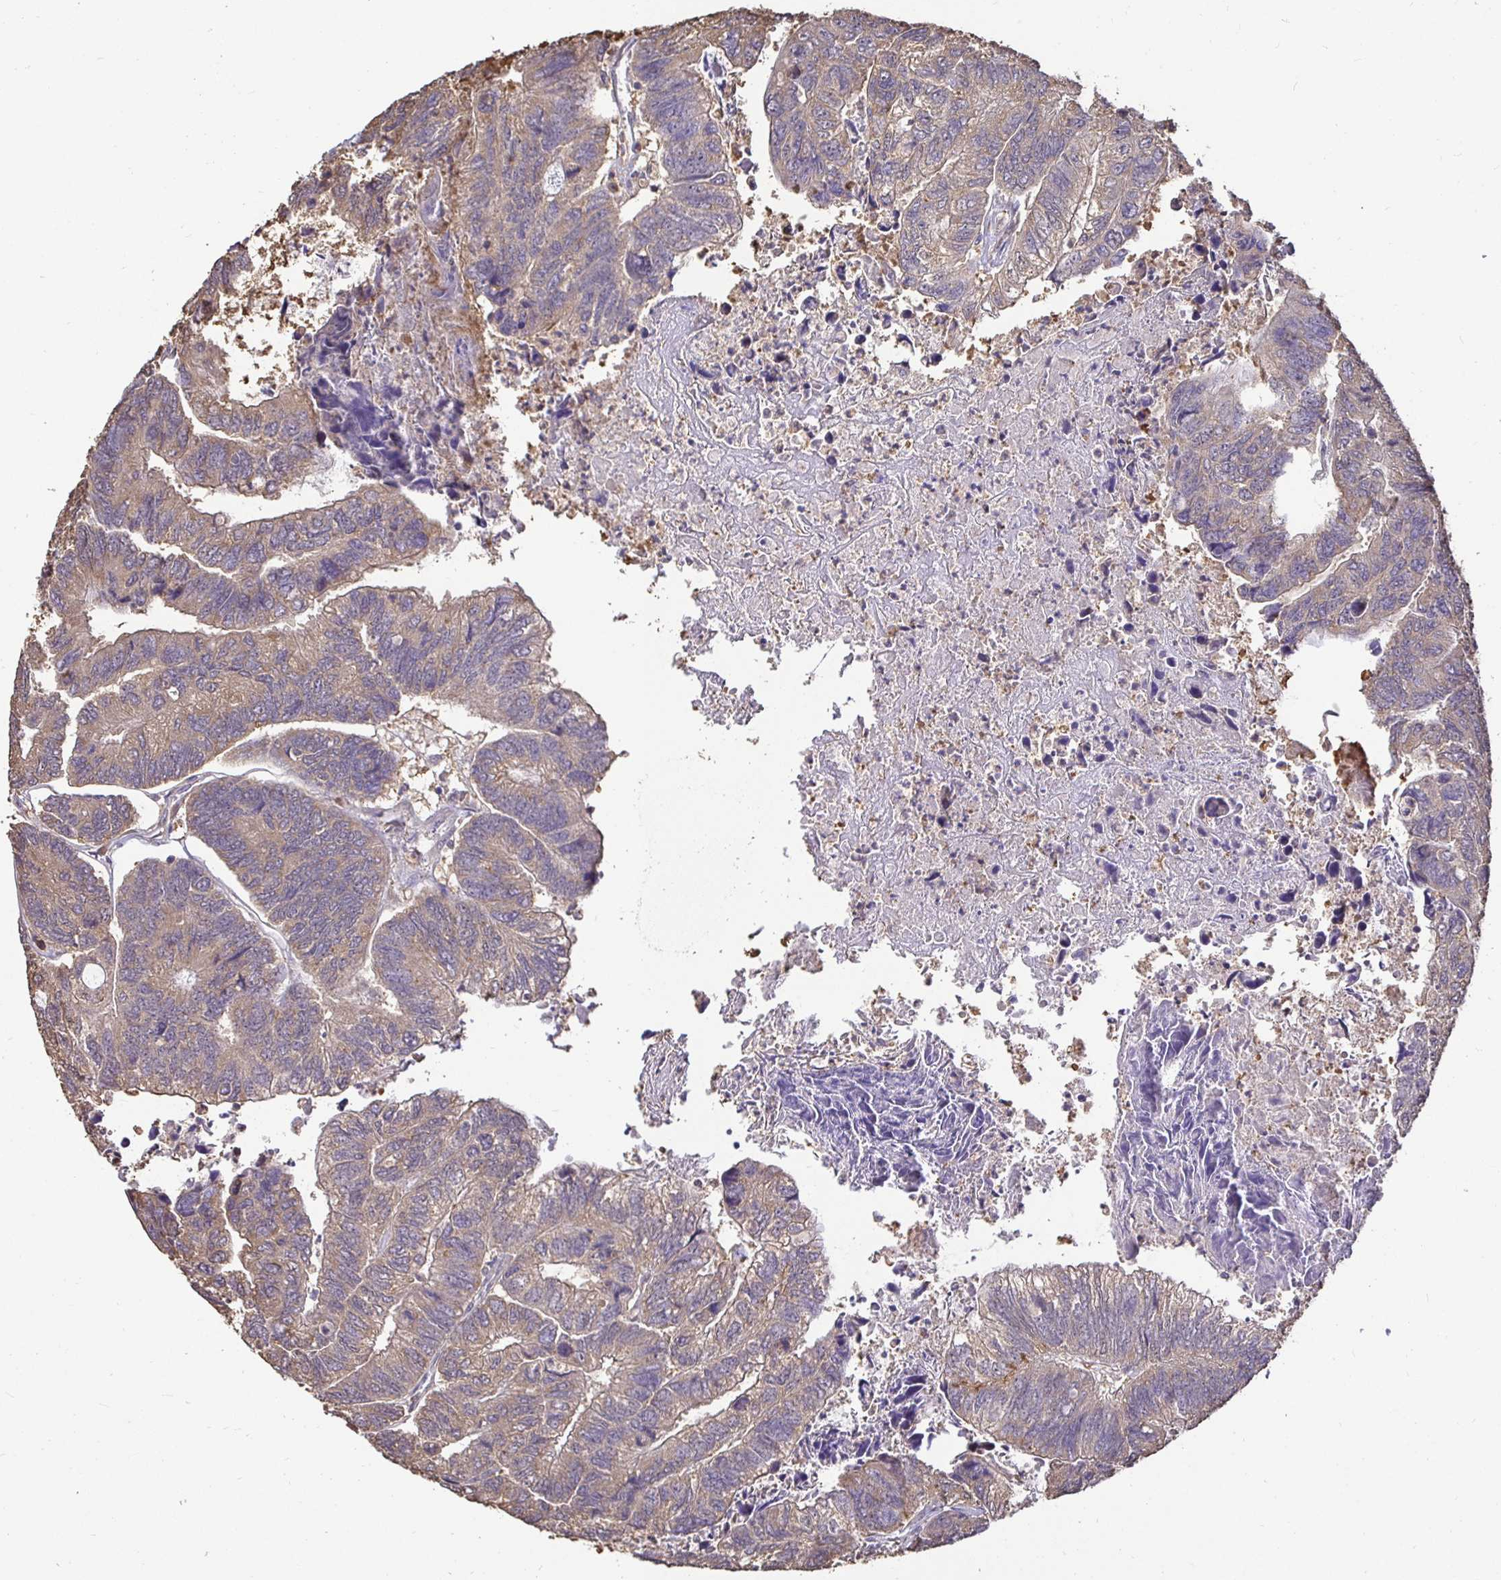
{"staining": {"intensity": "weak", "quantity": "<25%", "location": "cytoplasmic/membranous"}, "tissue": "colorectal cancer", "cell_type": "Tumor cells", "image_type": "cancer", "snomed": [{"axis": "morphology", "description": "Adenocarcinoma, NOS"}, {"axis": "topography", "description": "Colon"}], "caption": "This is a photomicrograph of immunohistochemistry (IHC) staining of colorectal cancer, which shows no expression in tumor cells.", "gene": "MAPK8IP3", "patient": {"sex": "female", "age": 67}}